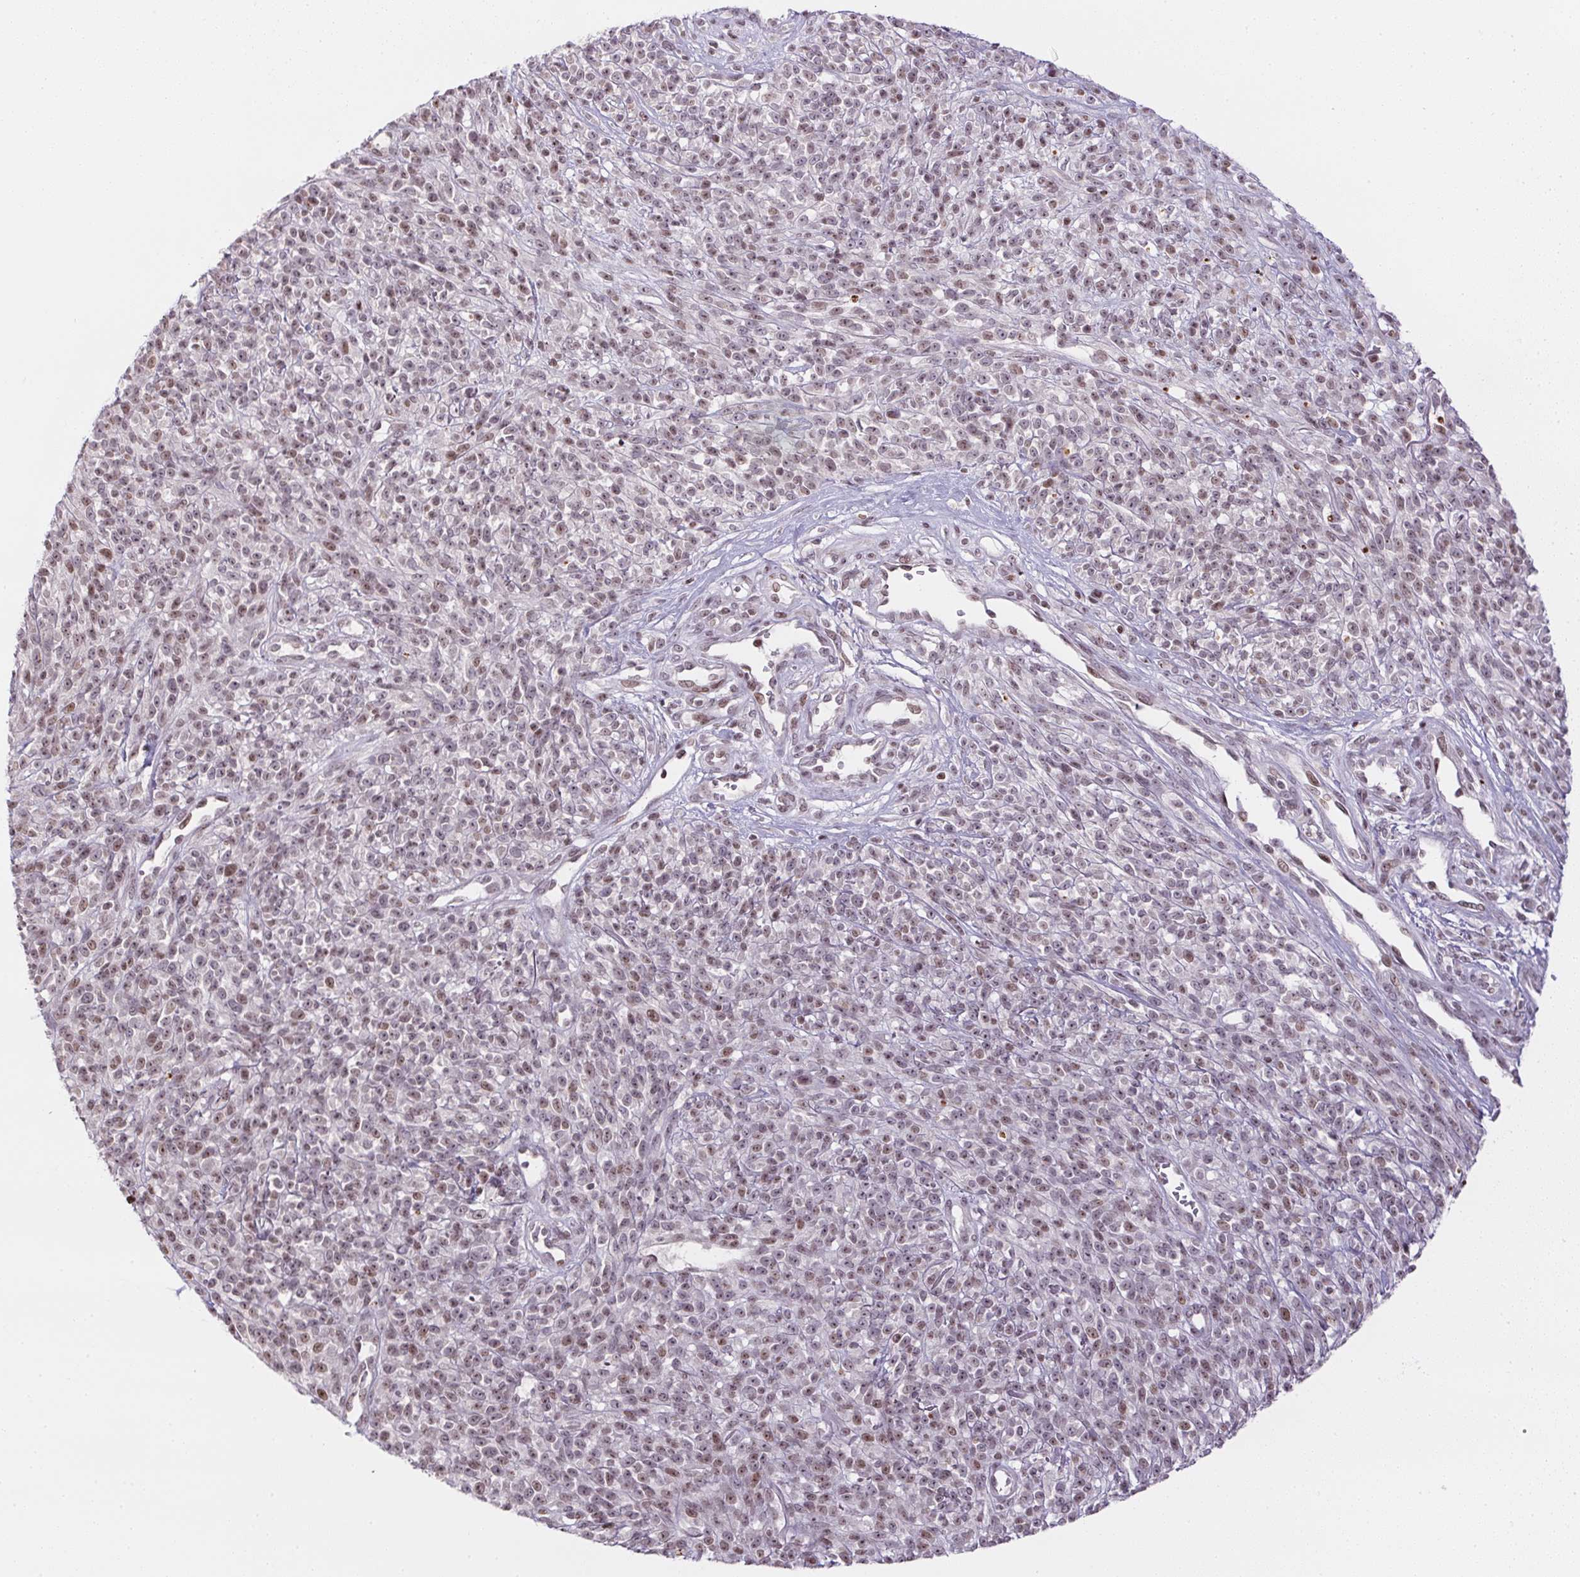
{"staining": {"intensity": "weak", "quantity": "25%-75%", "location": "nuclear"}, "tissue": "melanoma", "cell_type": "Tumor cells", "image_type": "cancer", "snomed": [{"axis": "morphology", "description": "Malignant melanoma, NOS"}, {"axis": "topography", "description": "Skin"}, {"axis": "topography", "description": "Skin of trunk"}], "caption": "Immunohistochemistry of malignant melanoma shows low levels of weak nuclear expression in approximately 25%-75% of tumor cells.", "gene": "RNF181", "patient": {"sex": "male", "age": 74}}